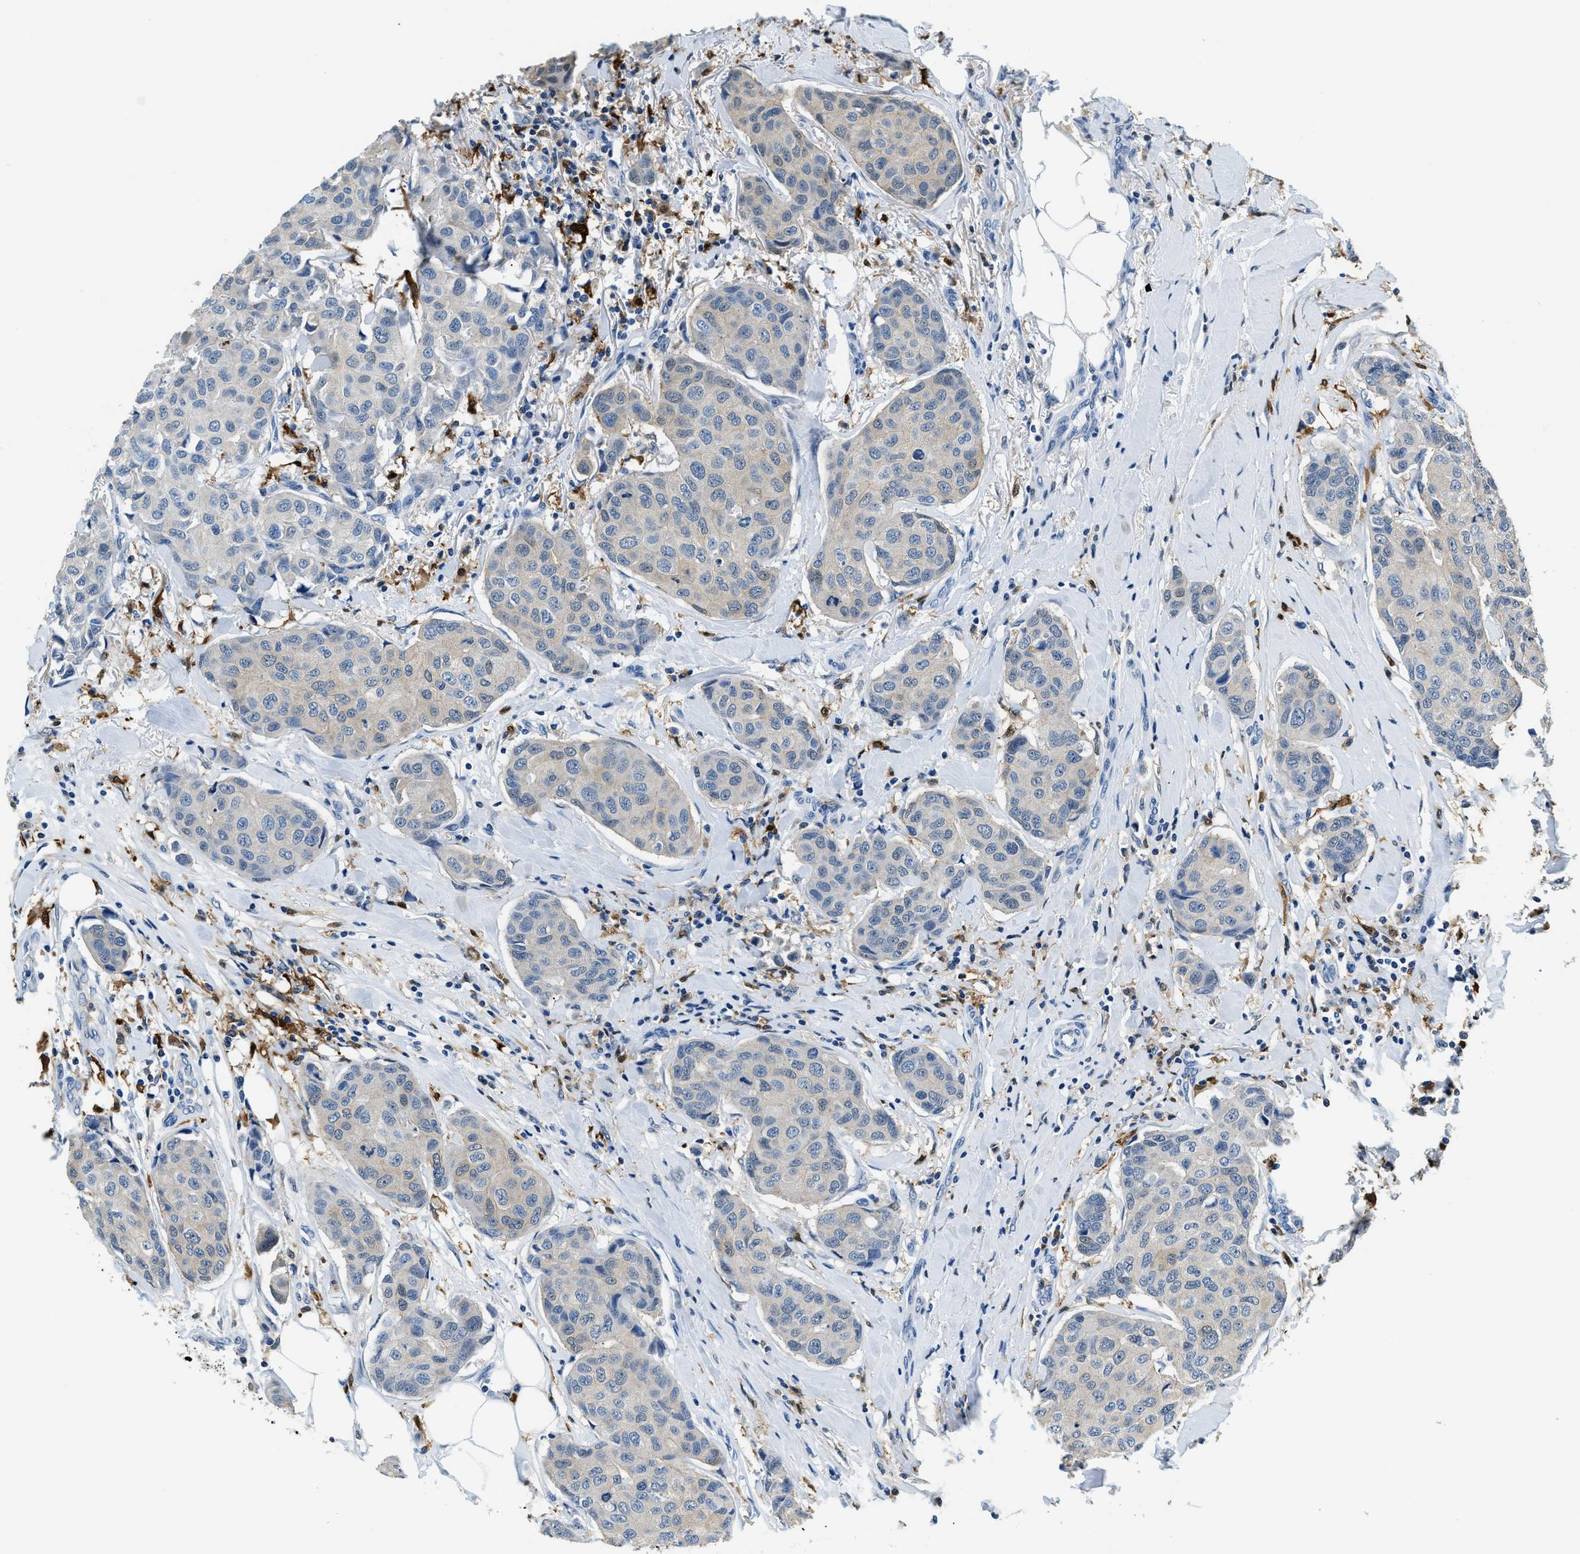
{"staining": {"intensity": "weak", "quantity": "<25%", "location": "cytoplasmic/membranous"}, "tissue": "breast cancer", "cell_type": "Tumor cells", "image_type": "cancer", "snomed": [{"axis": "morphology", "description": "Duct carcinoma"}, {"axis": "topography", "description": "Breast"}], "caption": "Human invasive ductal carcinoma (breast) stained for a protein using immunohistochemistry displays no staining in tumor cells.", "gene": "CAPG", "patient": {"sex": "female", "age": 80}}